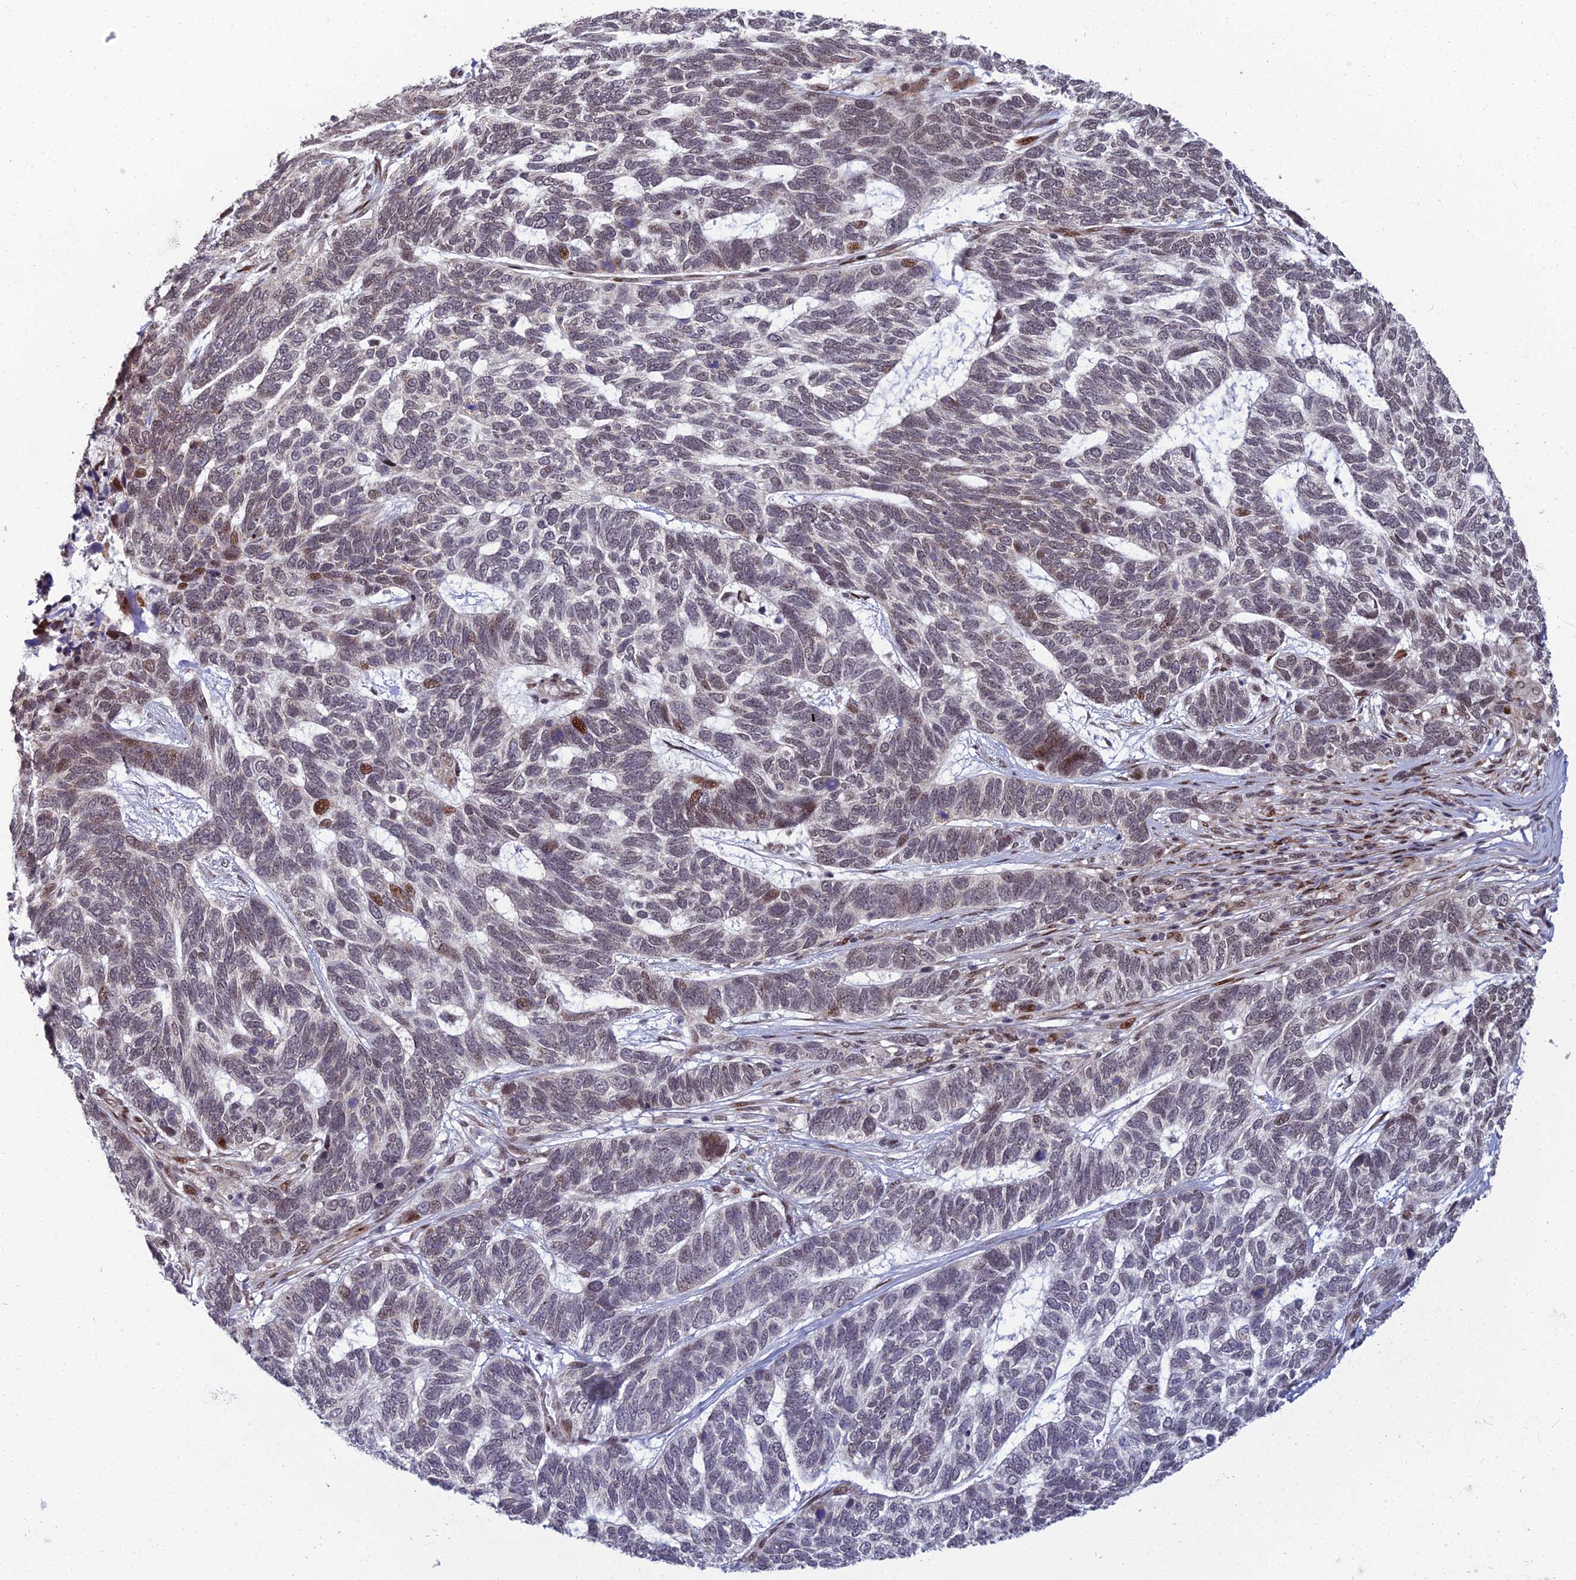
{"staining": {"intensity": "moderate", "quantity": "<25%", "location": "nuclear"}, "tissue": "skin cancer", "cell_type": "Tumor cells", "image_type": "cancer", "snomed": [{"axis": "morphology", "description": "Basal cell carcinoma"}, {"axis": "topography", "description": "Skin"}], "caption": "IHC photomicrograph of neoplastic tissue: basal cell carcinoma (skin) stained using immunohistochemistry displays low levels of moderate protein expression localized specifically in the nuclear of tumor cells, appearing as a nuclear brown color.", "gene": "ZNF668", "patient": {"sex": "female", "age": 65}}